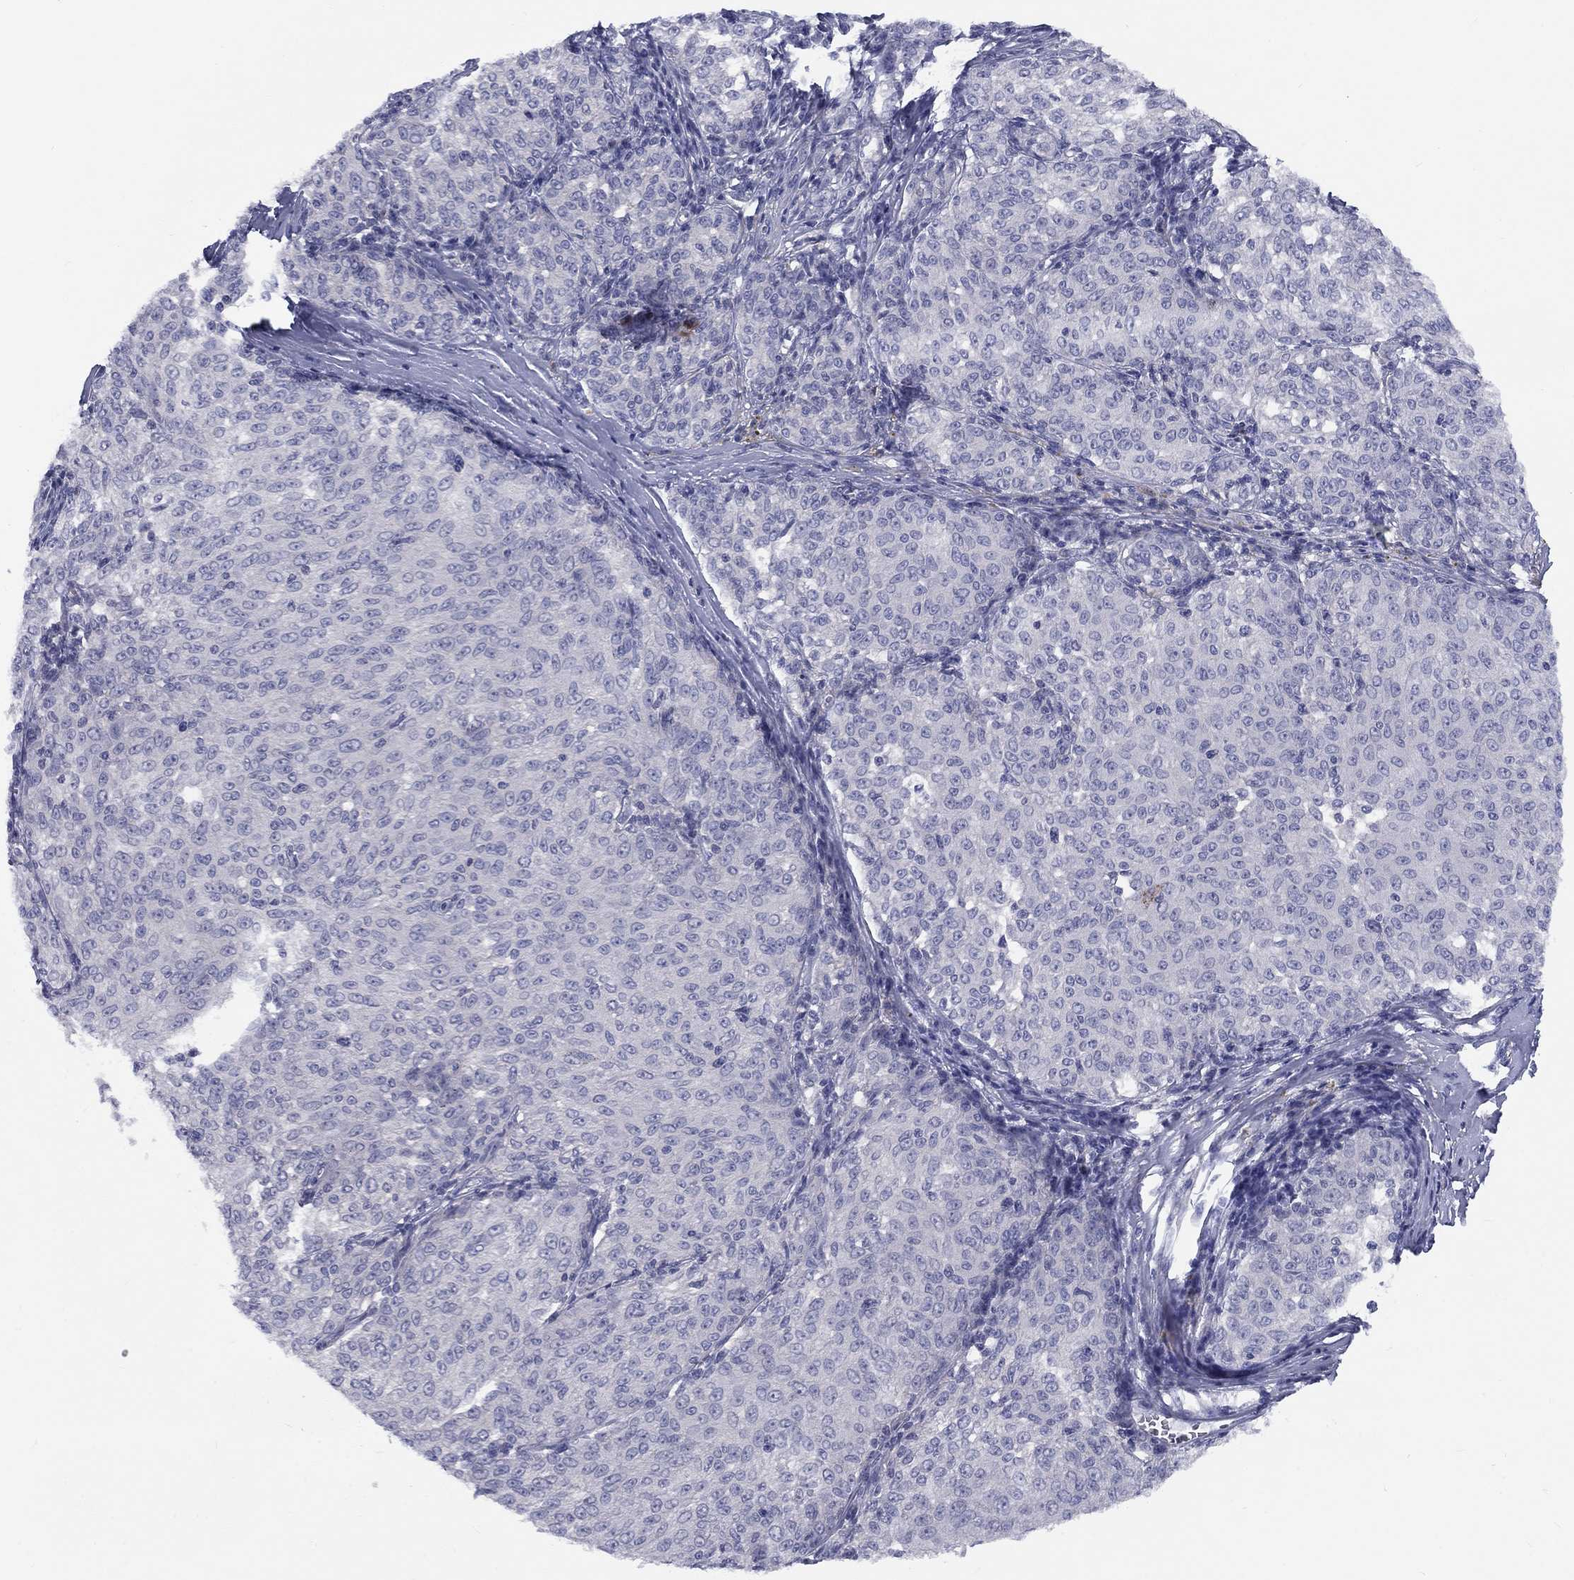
{"staining": {"intensity": "negative", "quantity": "none", "location": "none"}, "tissue": "melanoma", "cell_type": "Tumor cells", "image_type": "cancer", "snomed": [{"axis": "morphology", "description": "Malignant melanoma, NOS"}, {"axis": "topography", "description": "Skin"}], "caption": "Human melanoma stained for a protein using IHC demonstrates no expression in tumor cells.", "gene": "CACNA1A", "patient": {"sex": "female", "age": 72}}